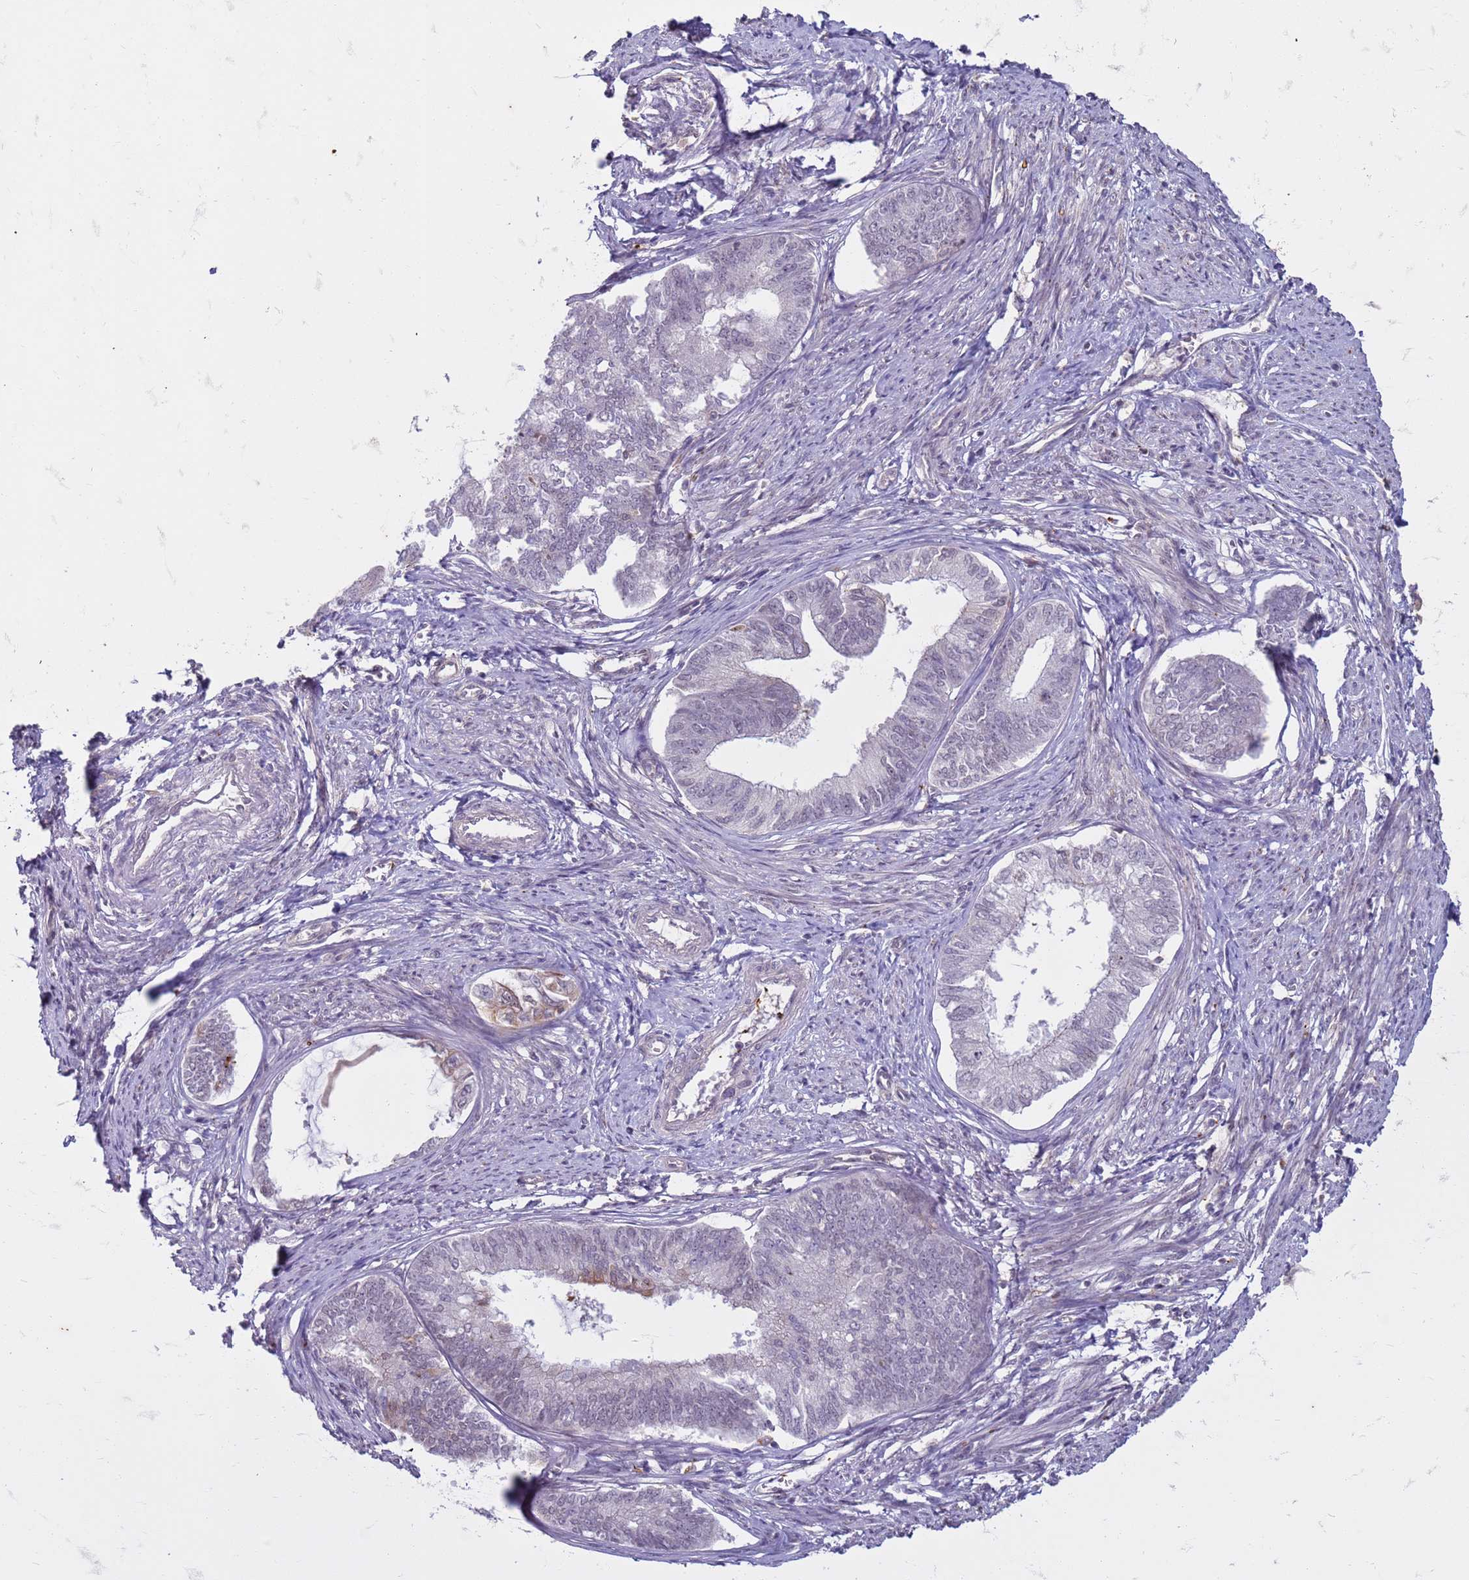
{"staining": {"intensity": "negative", "quantity": "none", "location": "none"}, "tissue": "endometrial cancer", "cell_type": "Tumor cells", "image_type": "cancer", "snomed": [{"axis": "morphology", "description": "Adenocarcinoma, NOS"}, {"axis": "topography", "description": "Endometrium"}], "caption": "Immunohistochemical staining of human adenocarcinoma (endometrial) demonstrates no significant expression in tumor cells.", "gene": "SLC15A3", "patient": {"sex": "female", "age": 86}}